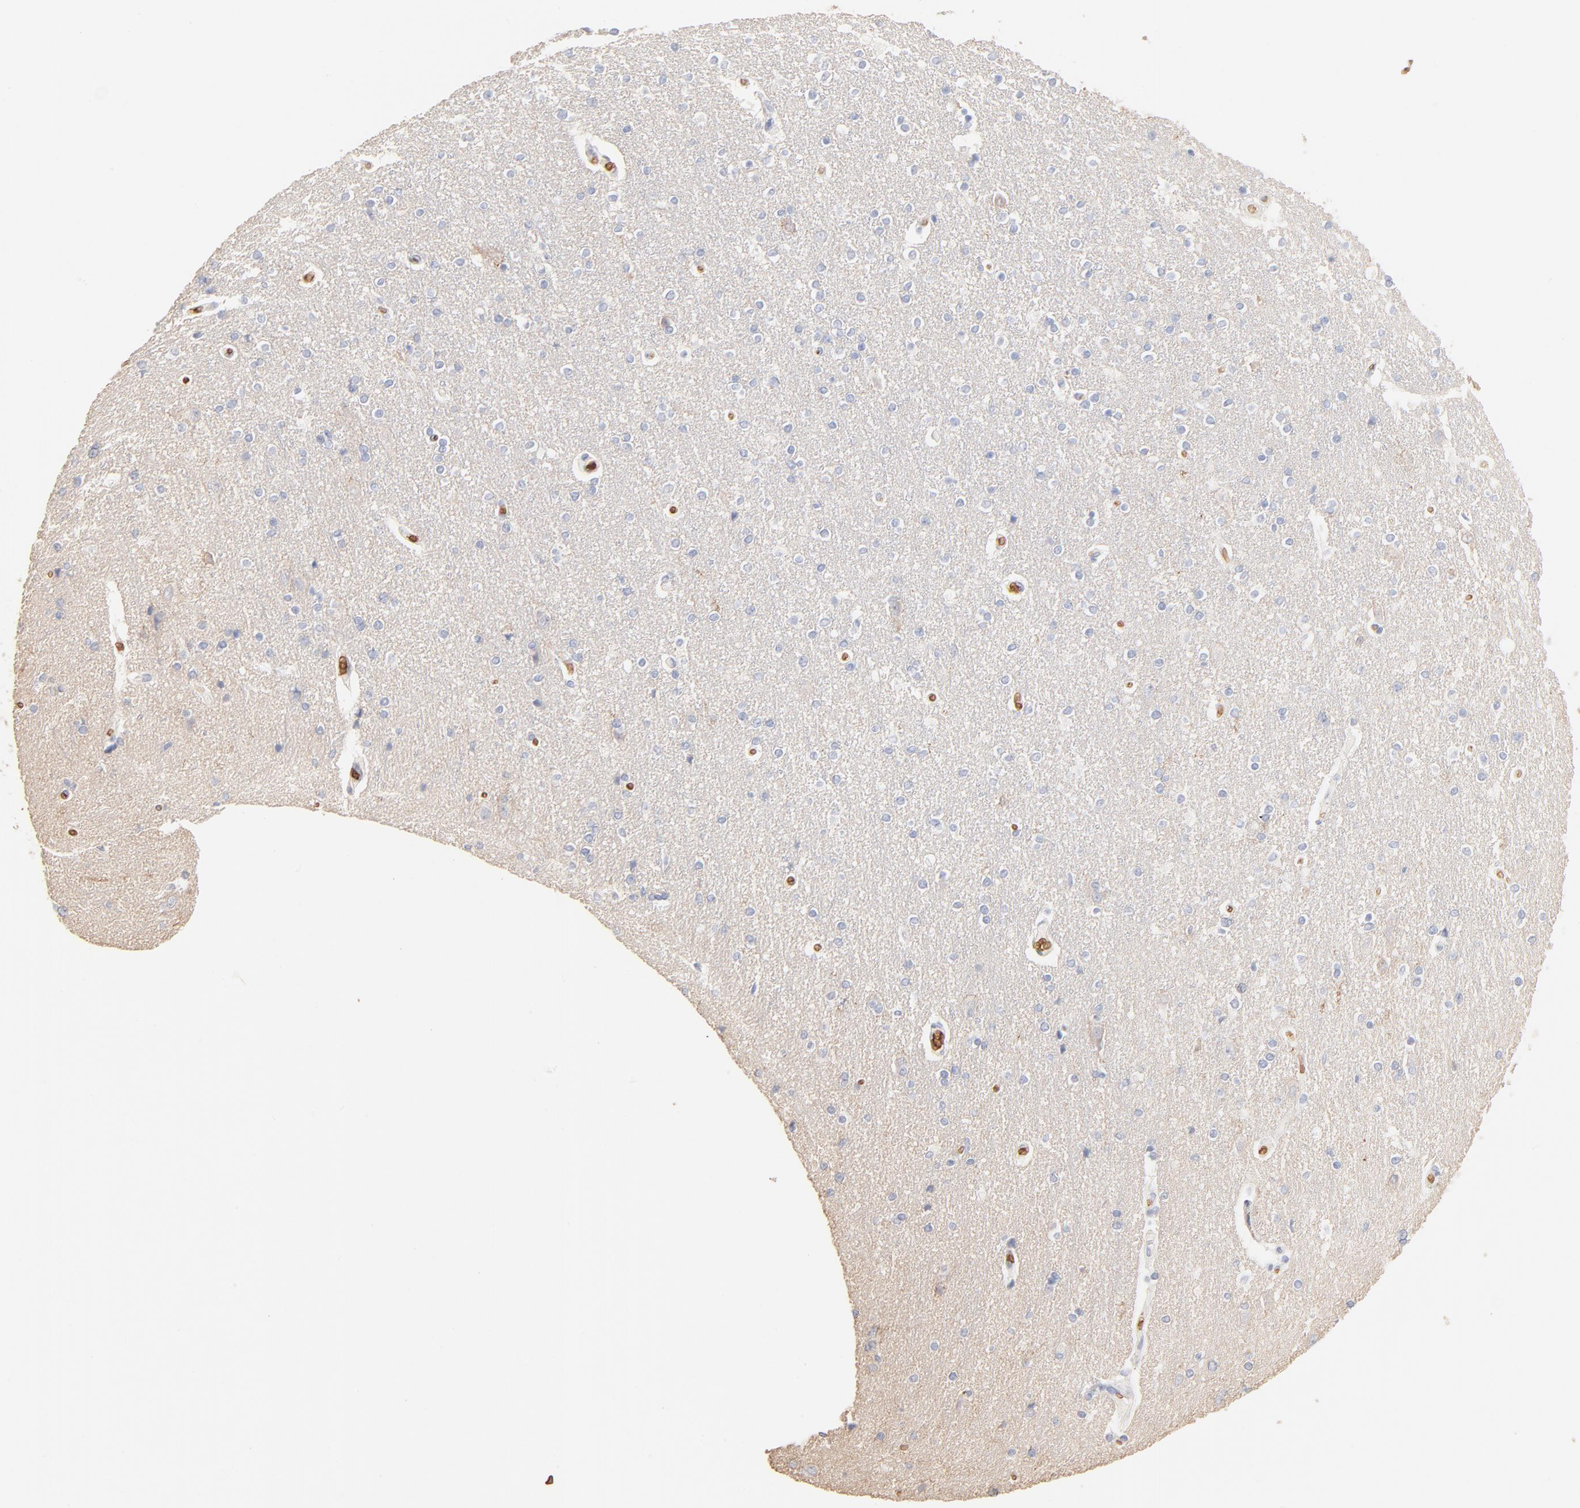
{"staining": {"intensity": "negative", "quantity": "none", "location": "none"}, "tissue": "caudate", "cell_type": "Glial cells", "image_type": "normal", "snomed": [{"axis": "morphology", "description": "Normal tissue, NOS"}, {"axis": "topography", "description": "Lateral ventricle wall"}], "caption": "A micrograph of caudate stained for a protein shows no brown staining in glial cells. Nuclei are stained in blue.", "gene": "SPTB", "patient": {"sex": "female", "age": 54}}